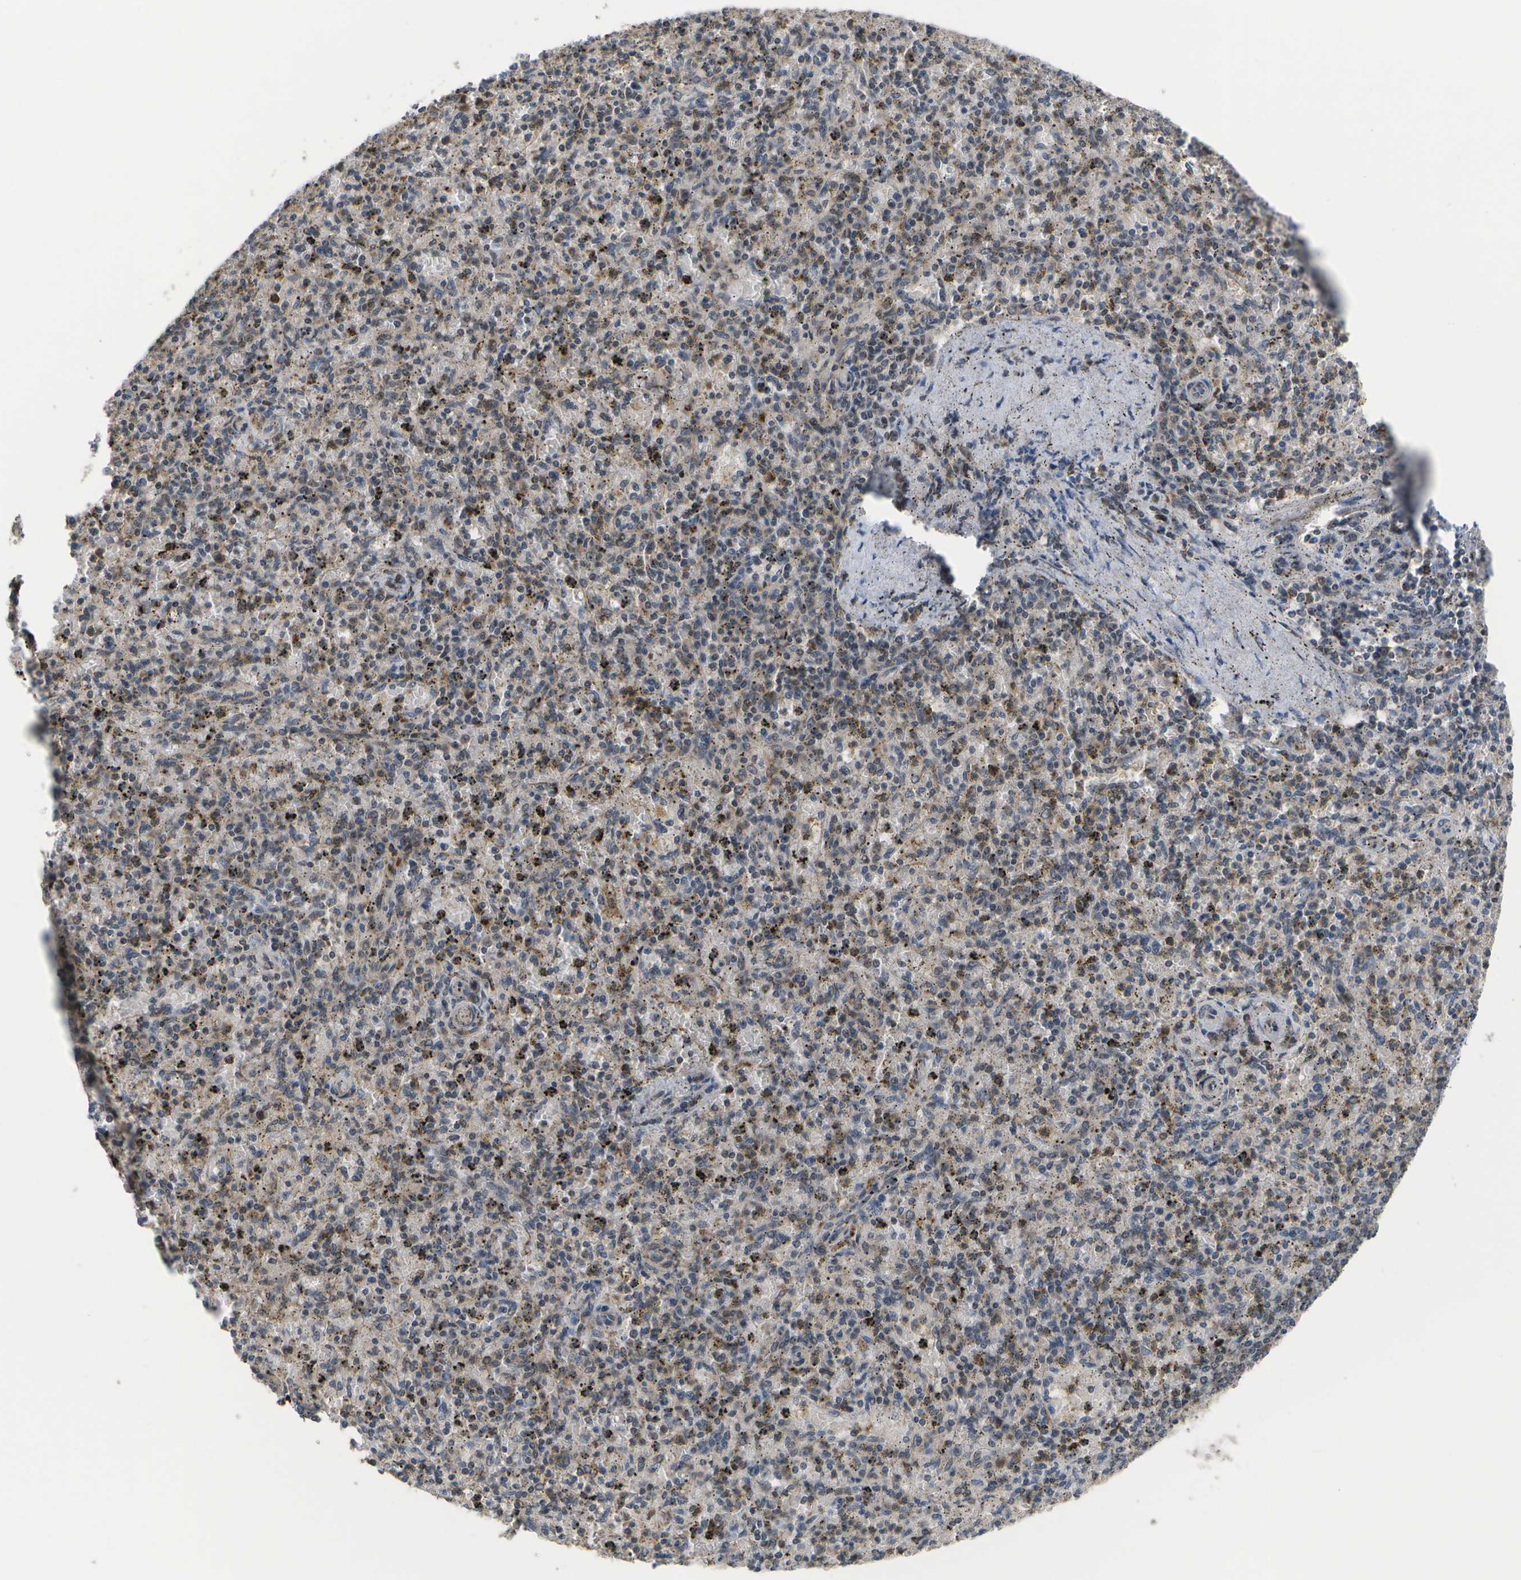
{"staining": {"intensity": "weak", "quantity": ">75%", "location": "cytoplasmic/membranous,nuclear"}, "tissue": "spleen", "cell_type": "Cells in red pulp", "image_type": "normal", "snomed": [{"axis": "morphology", "description": "Normal tissue, NOS"}, {"axis": "topography", "description": "Spleen"}], "caption": "Weak cytoplasmic/membranous,nuclear staining for a protein is seen in about >75% of cells in red pulp of normal spleen using IHC.", "gene": "HADHA", "patient": {"sex": "male", "age": 72}}